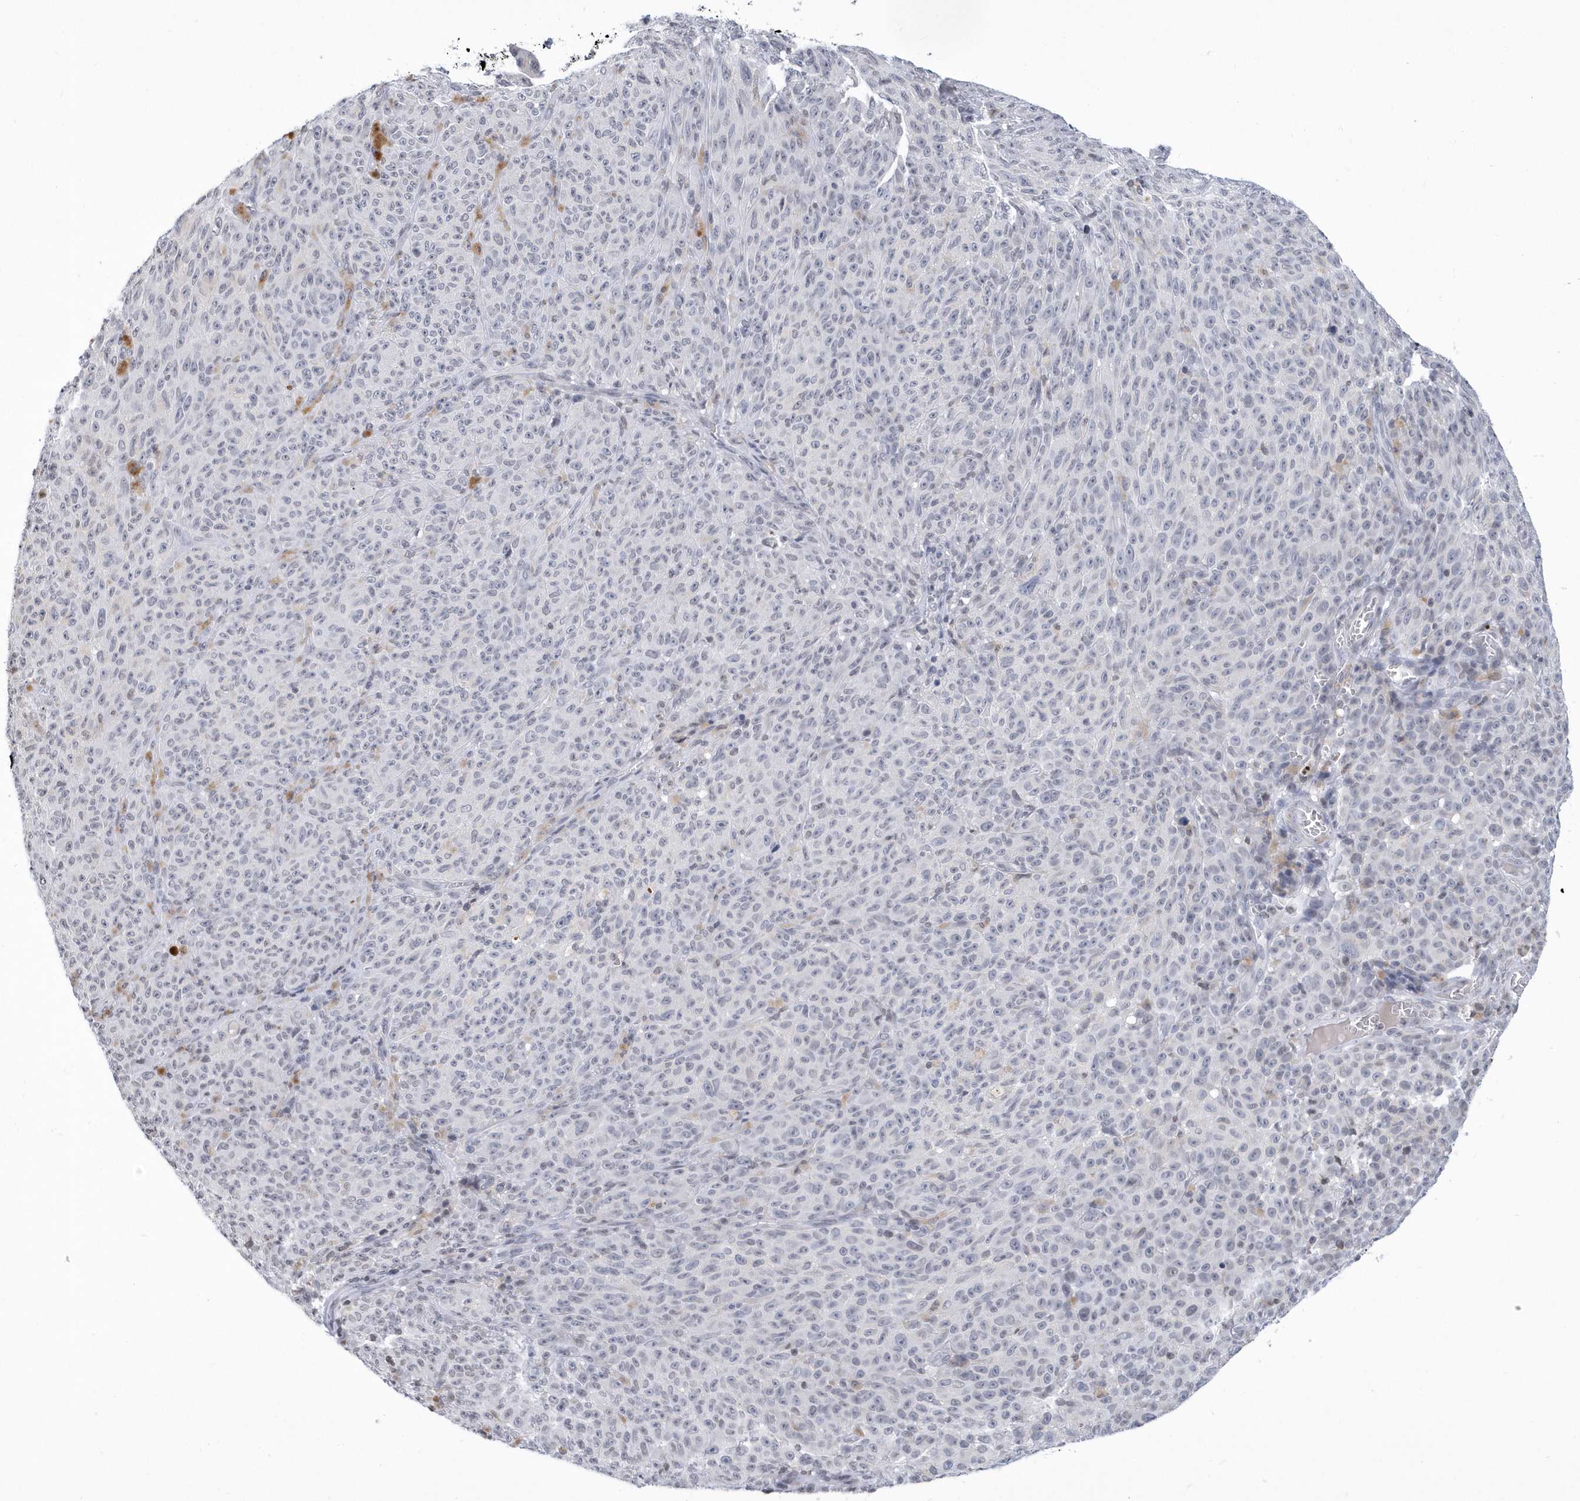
{"staining": {"intensity": "negative", "quantity": "none", "location": "none"}, "tissue": "melanoma", "cell_type": "Tumor cells", "image_type": "cancer", "snomed": [{"axis": "morphology", "description": "Malignant melanoma, NOS"}, {"axis": "topography", "description": "Skin"}], "caption": "Immunohistochemistry micrograph of neoplastic tissue: human melanoma stained with DAB (3,3'-diaminobenzidine) shows no significant protein staining in tumor cells.", "gene": "VWA5B2", "patient": {"sex": "female", "age": 82}}